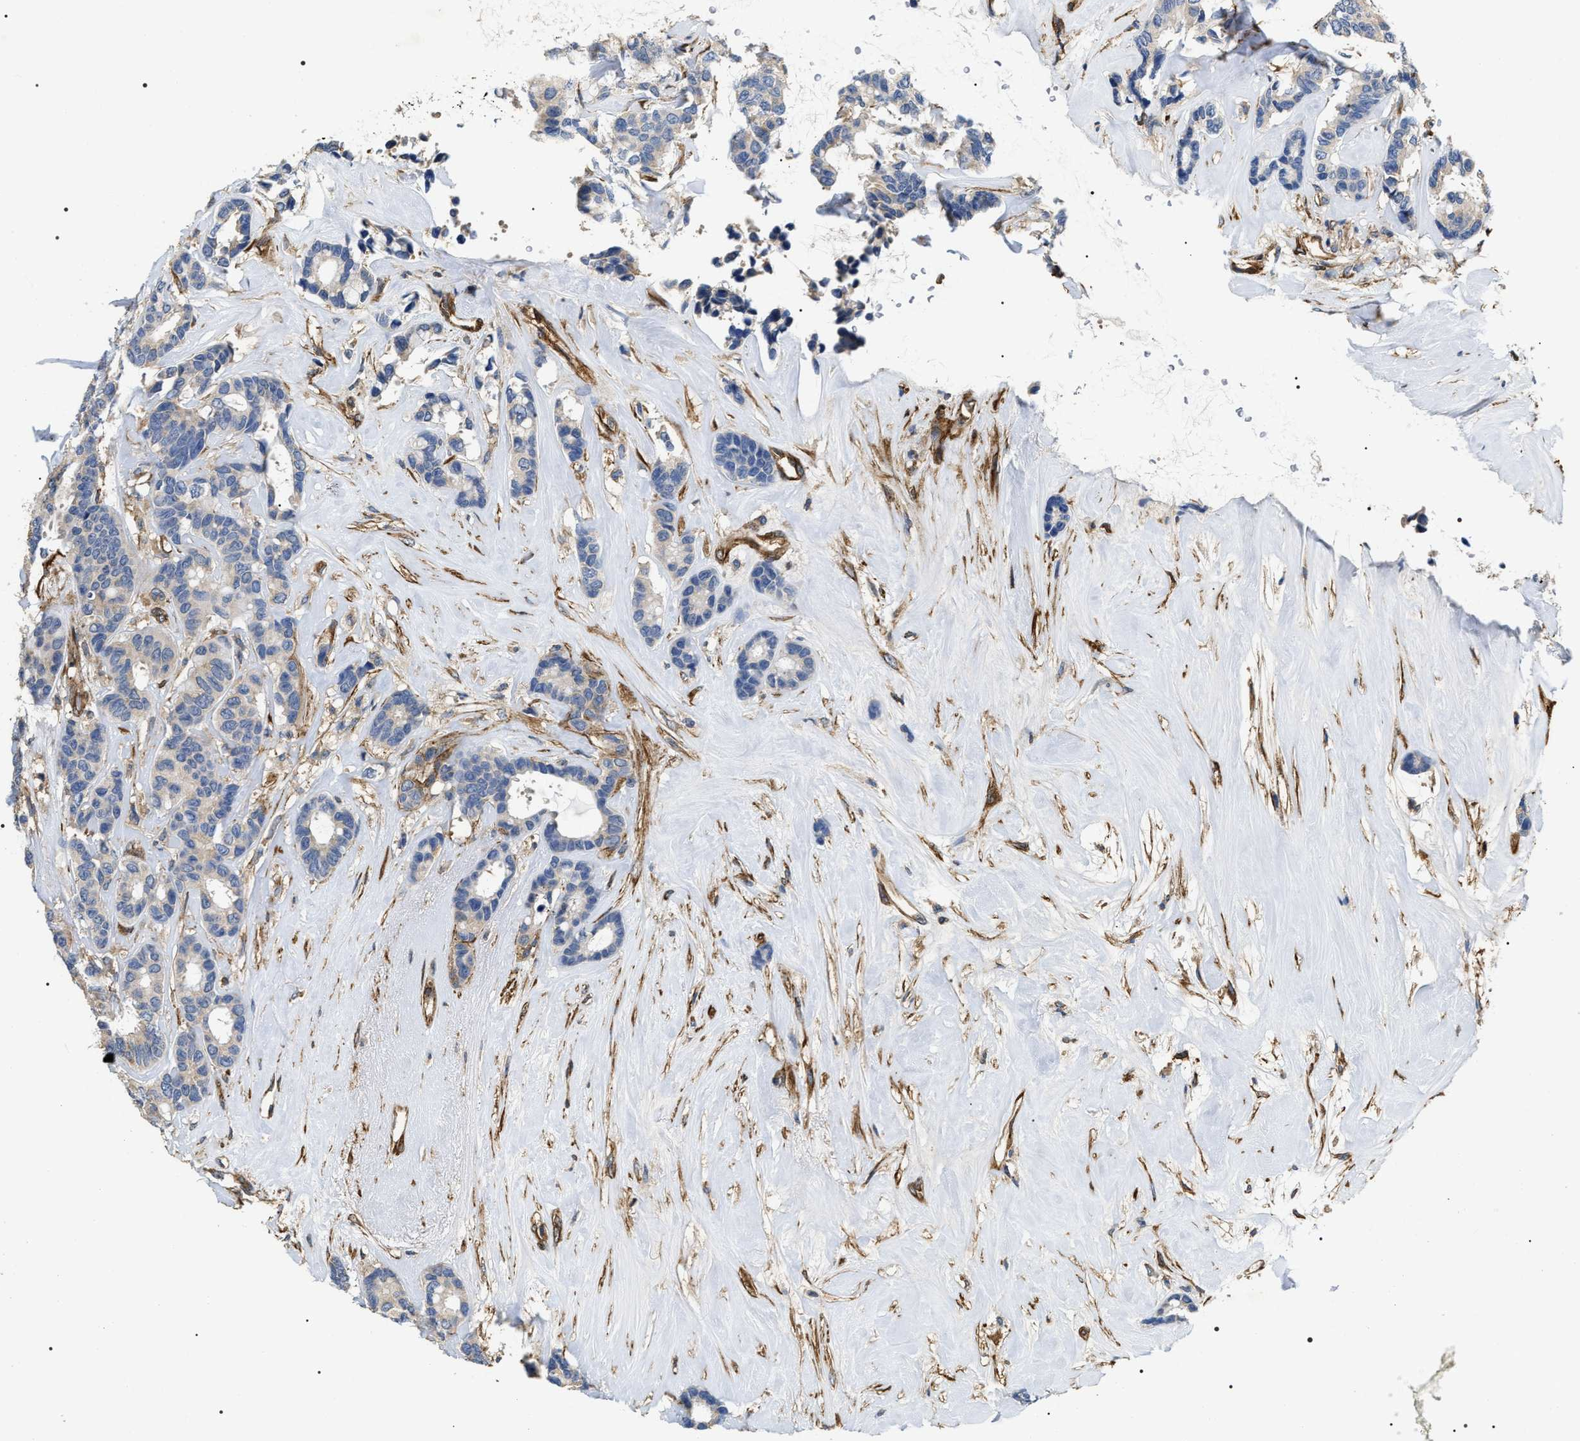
{"staining": {"intensity": "negative", "quantity": "none", "location": "none"}, "tissue": "breast cancer", "cell_type": "Tumor cells", "image_type": "cancer", "snomed": [{"axis": "morphology", "description": "Duct carcinoma"}, {"axis": "topography", "description": "Breast"}], "caption": "IHC micrograph of neoplastic tissue: human breast cancer stained with DAB exhibits no significant protein expression in tumor cells. (IHC, brightfield microscopy, high magnification).", "gene": "ZC3HAV1L", "patient": {"sex": "female", "age": 87}}